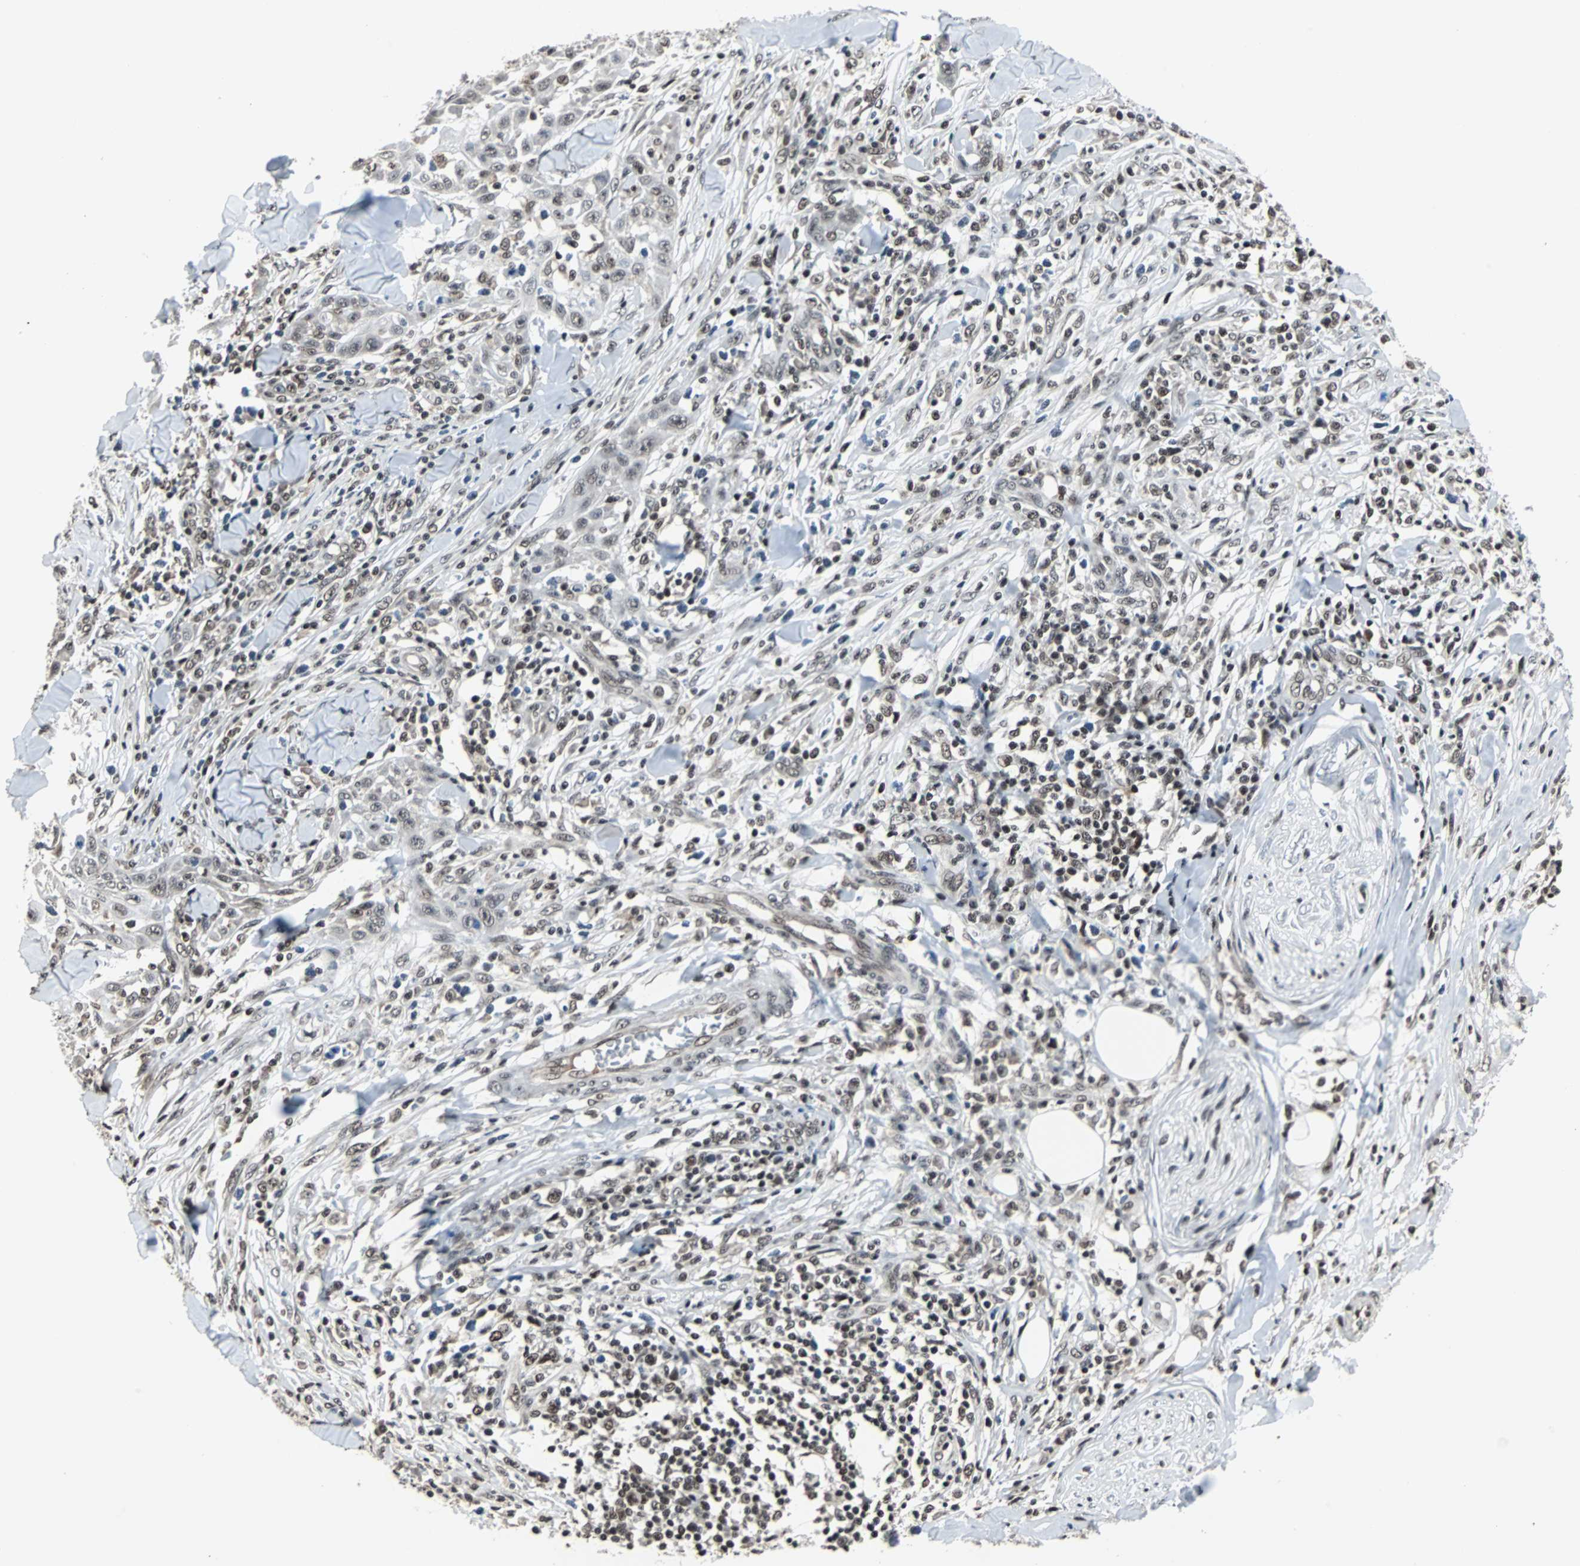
{"staining": {"intensity": "weak", "quantity": ">75%", "location": "nuclear"}, "tissue": "skin cancer", "cell_type": "Tumor cells", "image_type": "cancer", "snomed": [{"axis": "morphology", "description": "Squamous cell carcinoma, NOS"}, {"axis": "topography", "description": "Skin"}], "caption": "Immunohistochemical staining of squamous cell carcinoma (skin) exhibits low levels of weak nuclear protein expression in approximately >75% of tumor cells.", "gene": "TERF2IP", "patient": {"sex": "male", "age": 24}}